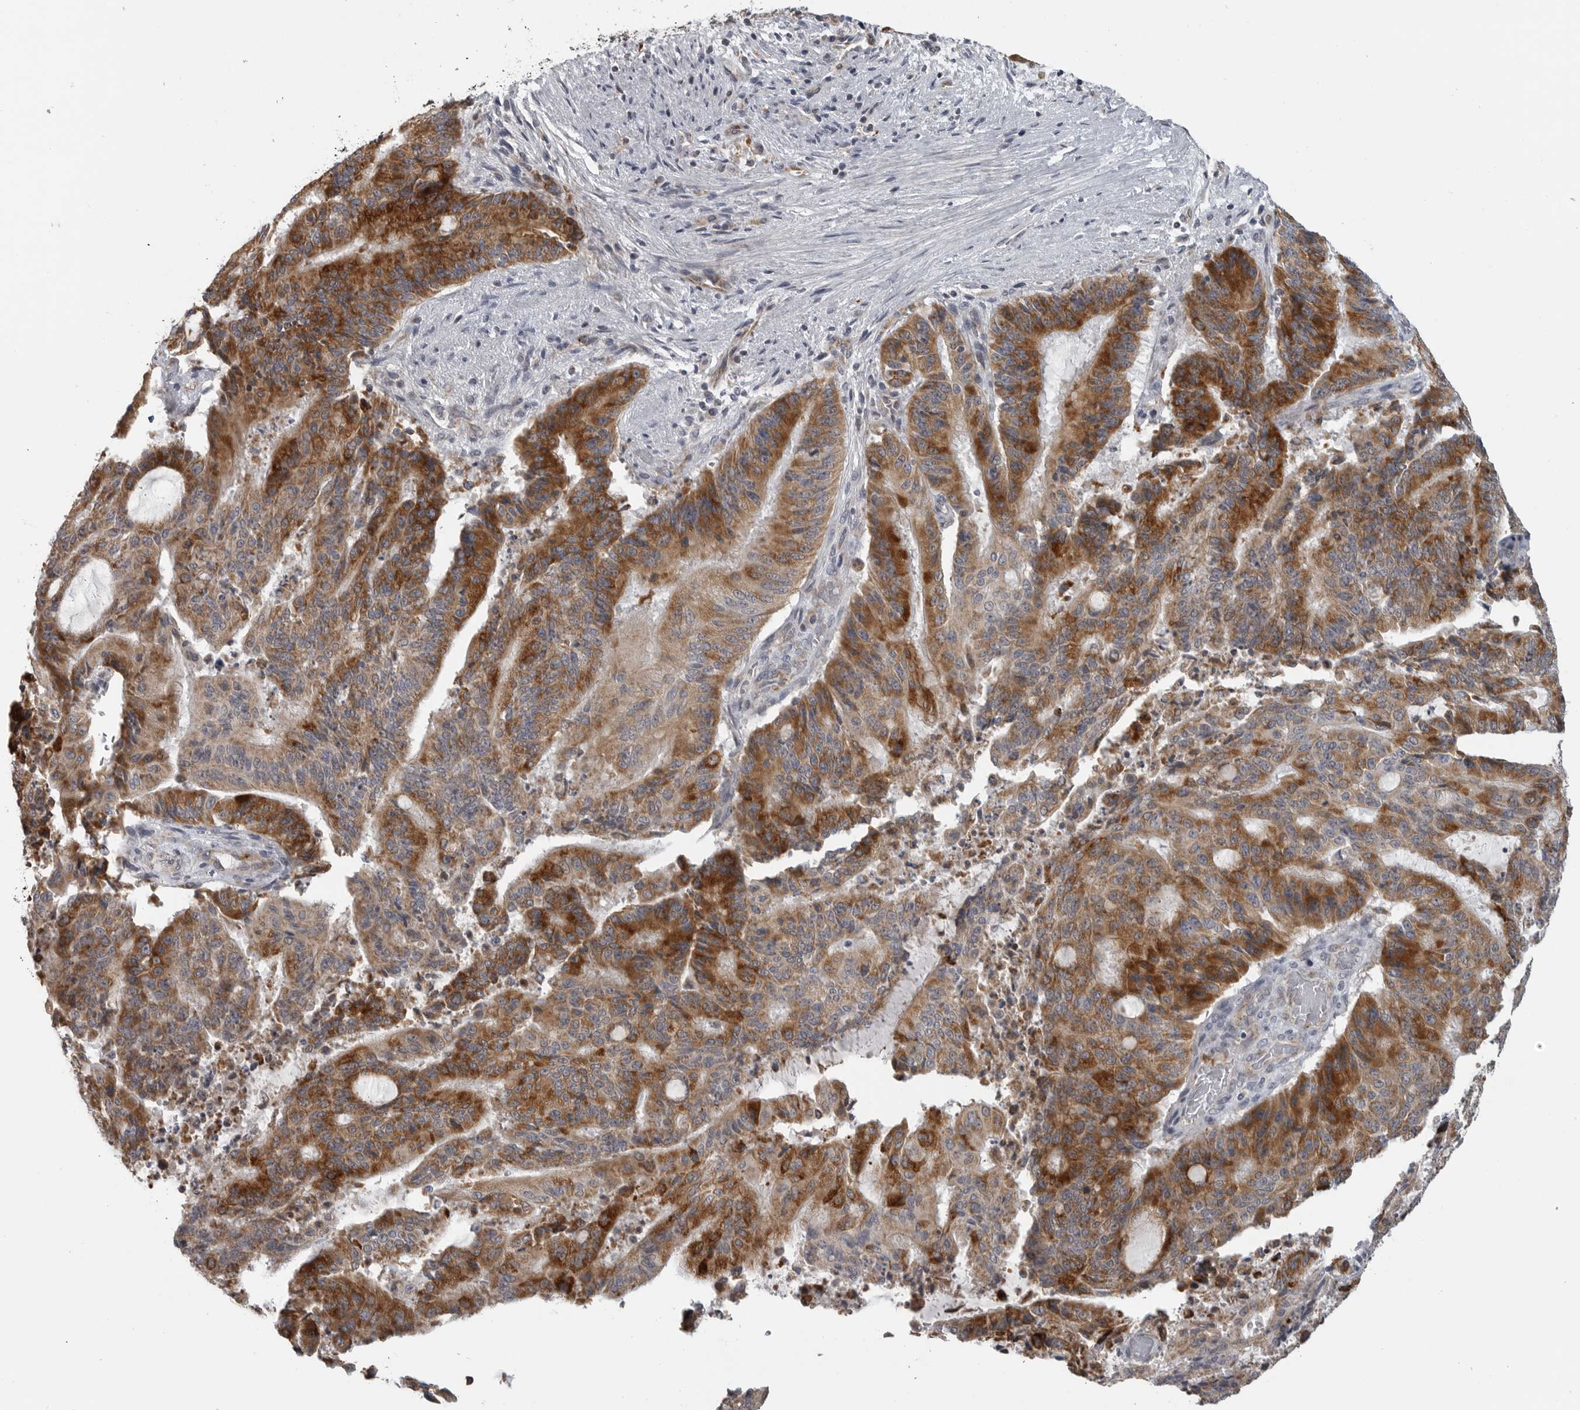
{"staining": {"intensity": "strong", "quantity": ">75%", "location": "cytoplasmic/membranous"}, "tissue": "liver cancer", "cell_type": "Tumor cells", "image_type": "cancer", "snomed": [{"axis": "morphology", "description": "Normal tissue, NOS"}, {"axis": "morphology", "description": "Cholangiocarcinoma"}, {"axis": "topography", "description": "Liver"}, {"axis": "topography", "description": "Peripheral nerve tissue"}], "caption": "Tumor cells display strong cytoplasmic/membranous positivity in about >75% of cells in cholangiocarcinoma (liver). The protein is stained brown, and the nuclei are stained in blue (DAB (3,3'-diaminobenzidine) IHC with brightfield microscopy, high magnification).", "gene": "RXFP3", "patient": {"sex": "female", "age": 73}}